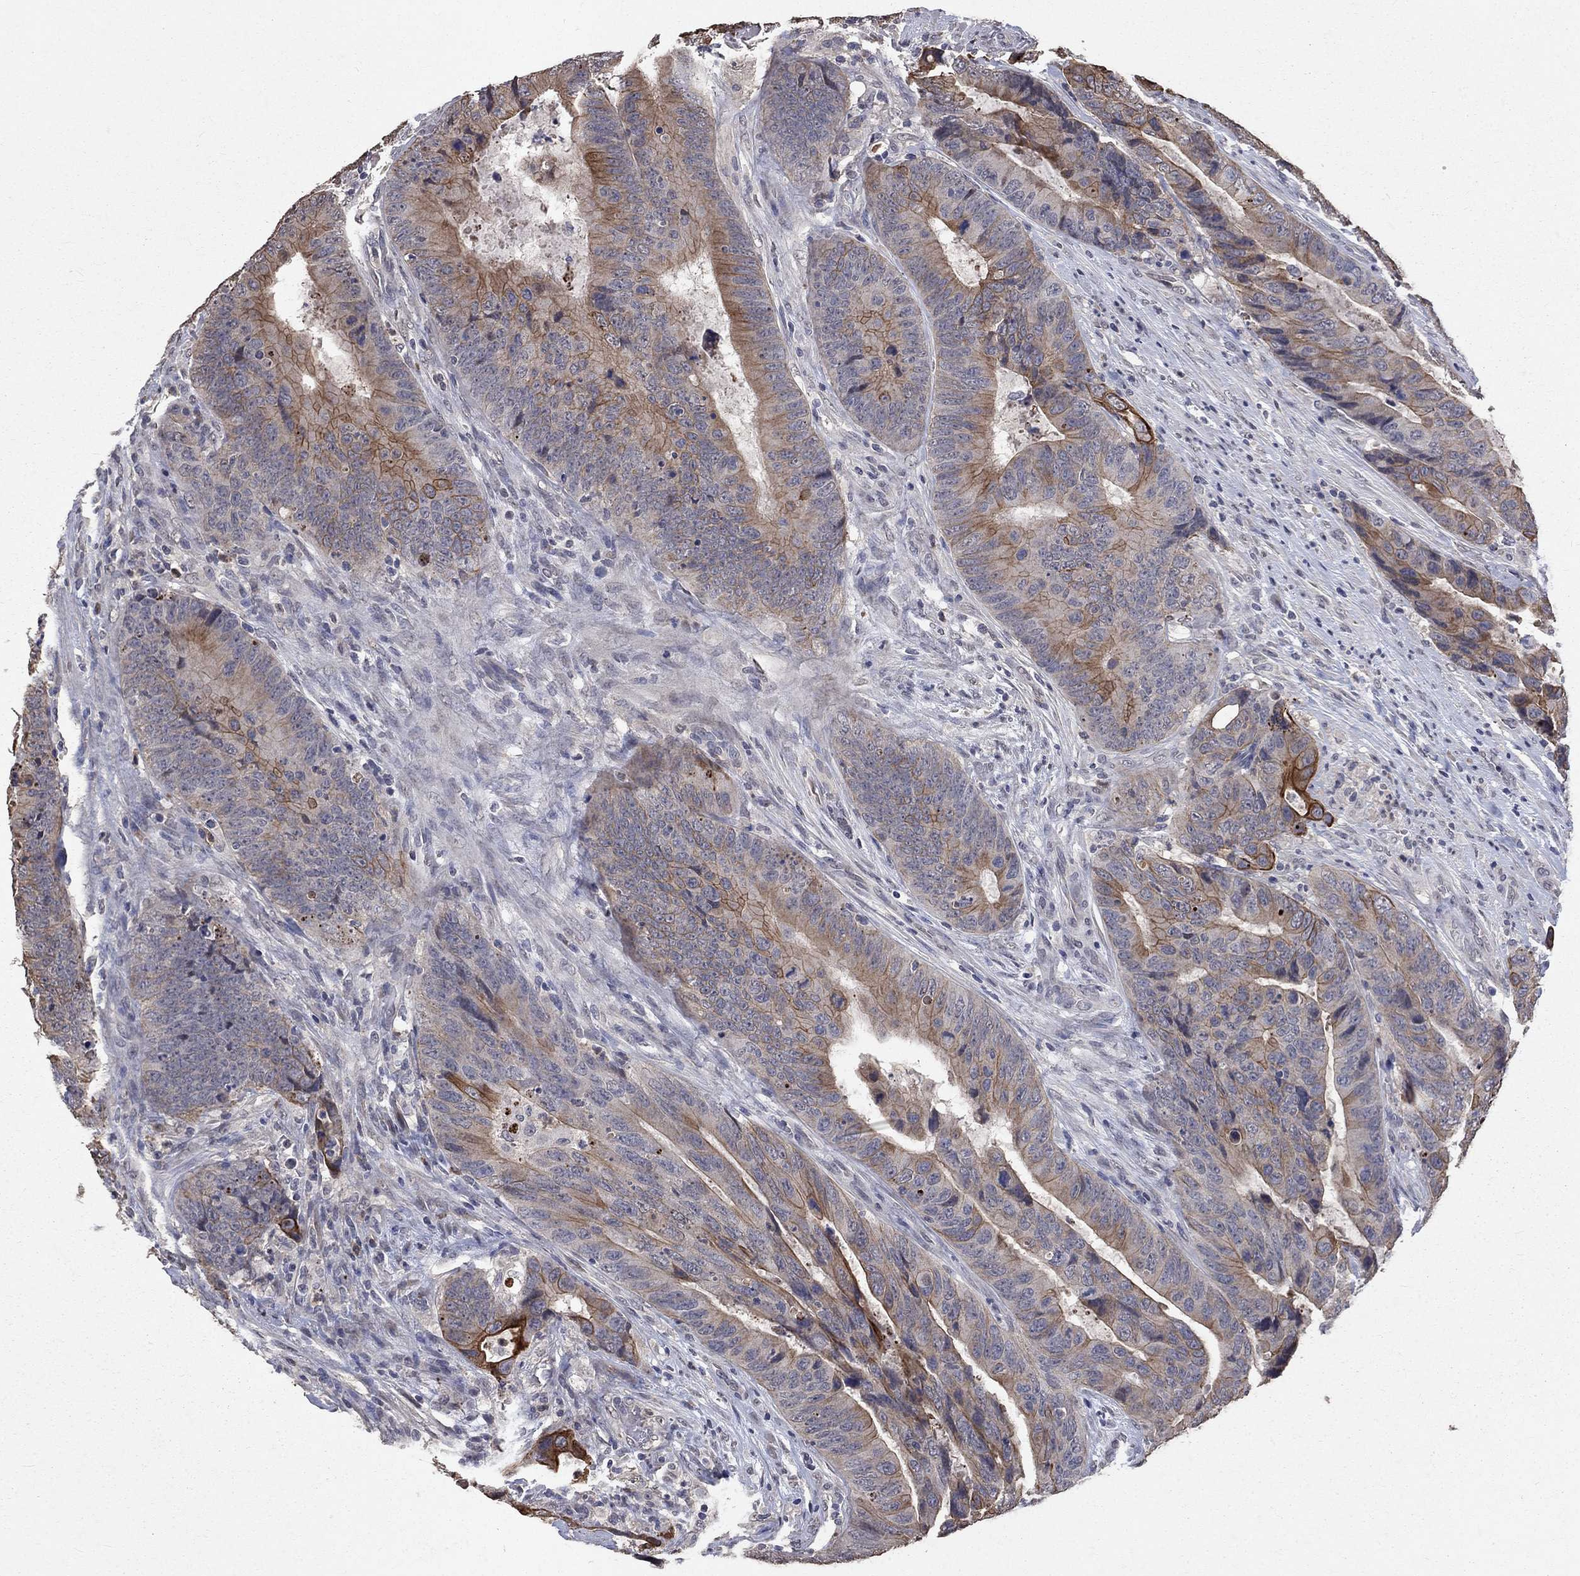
{"staining": {"intensity": "strong", "quantity": "<25%", "location": "cytoplasmic/membranous"}, "tissue": "colorectal cancer", "cell_type": "Tumor cells", "image_type": "cancer", "snomed": [{"axis": "morphology", "description": "Adenocarcinoma, NOS"}, {"axis": "topography", "description": "Colon"}], "caption": "Colorectal cancer tissue exhibits strong cytoplasmic/membranous staining in about <25% of tumor cells", "gene": "CHST5", "patient": {"sex": "female", "age": 56}}